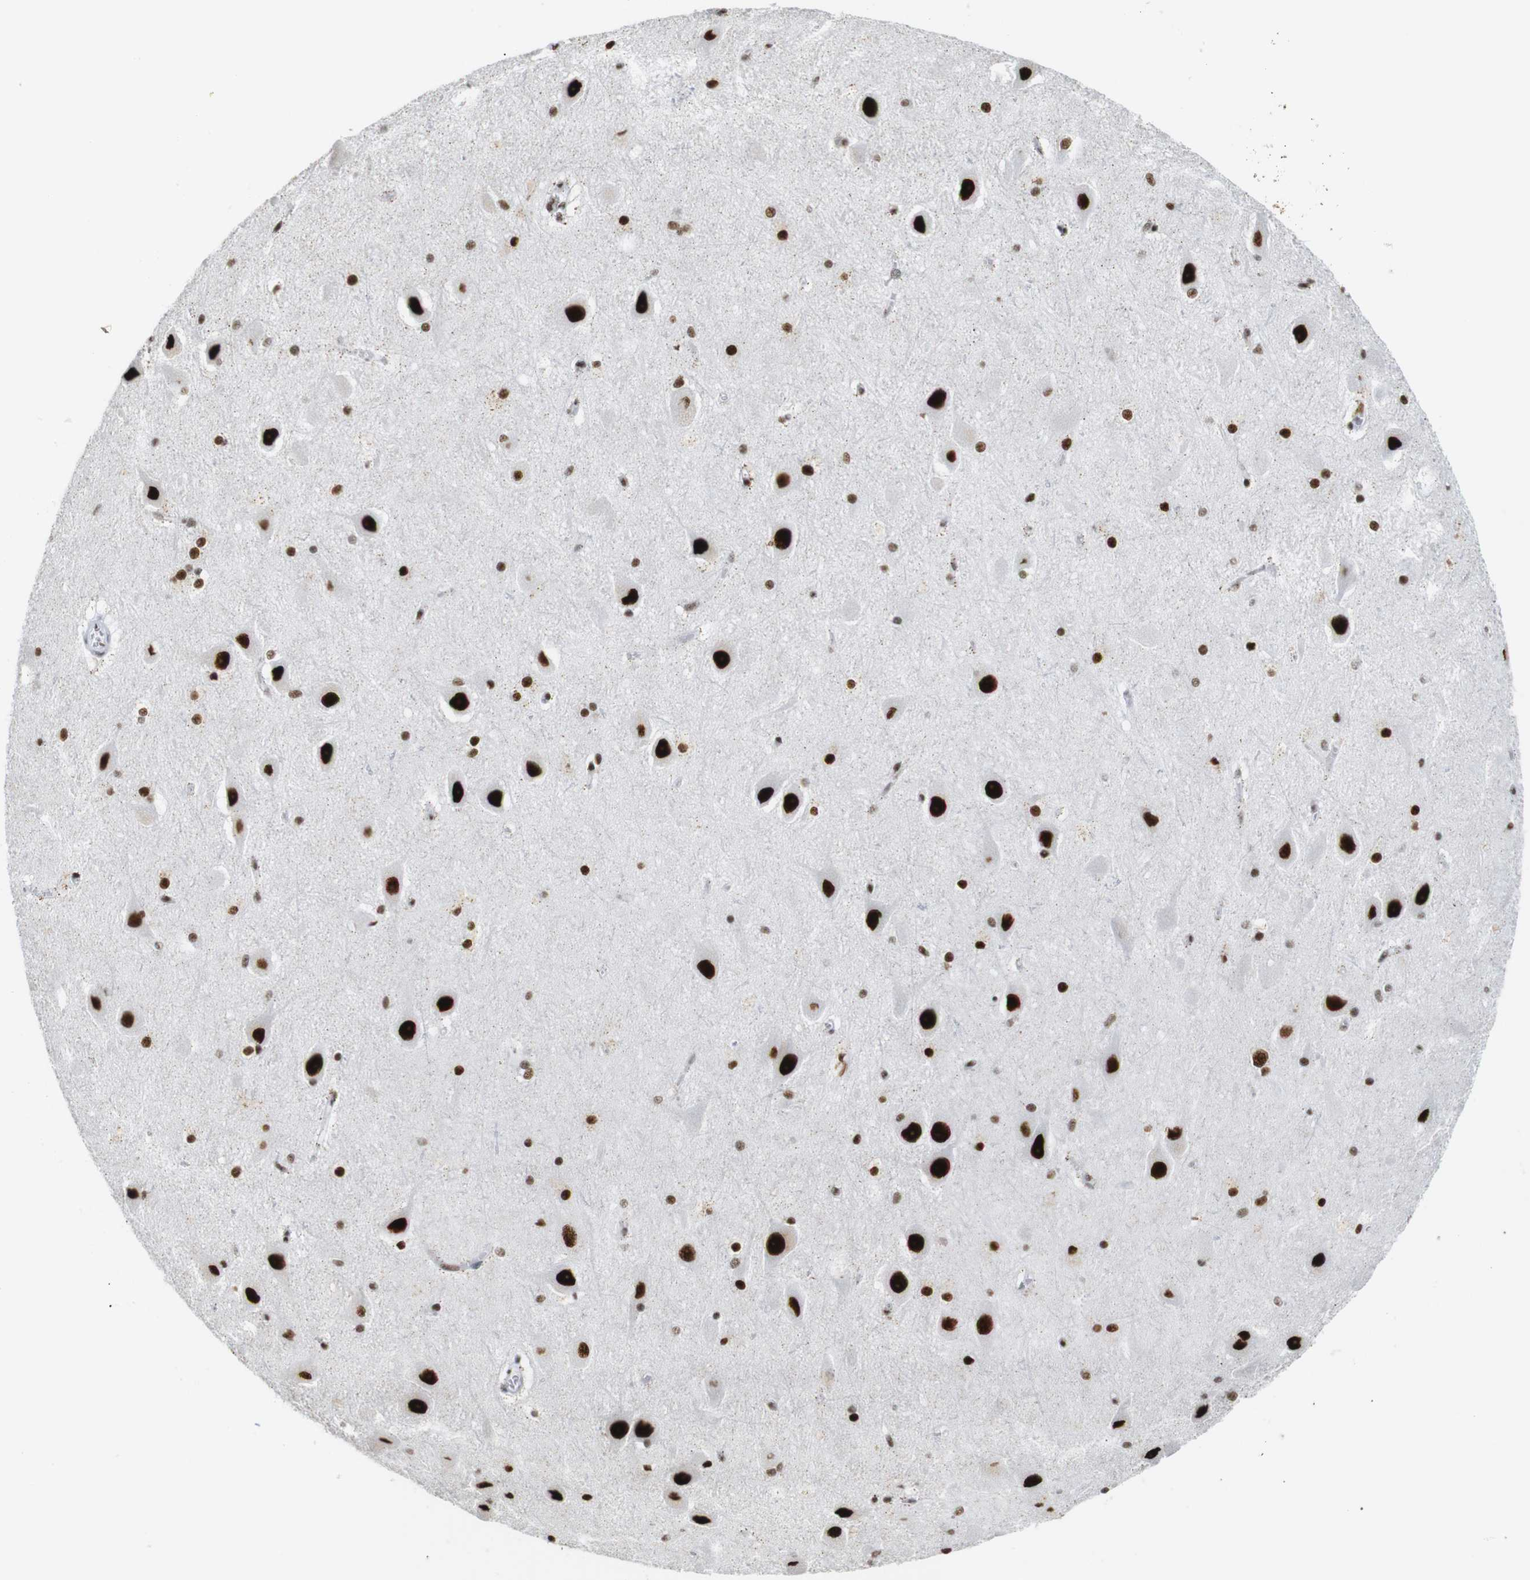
{"staining": {"intensity": "strong", "quantity": "25%-75%", "location": "nuclear"}, "tissue": "hippocampus", "cell_type": "Glial cells", "image_type": "normal", "snomed": [{"axis": "morphology", "description": "Normal tissue, NOS"}, {"axis": "topography", "description": "Hippocampus"}], "caption": "About 25%-75% of glial cells in benign hippocampus show strong nuclear protein staining as visualized by brown immunohistochemical staining.", "gene": "TRA2B", "patient": {"sex": "female", "age": 19}}